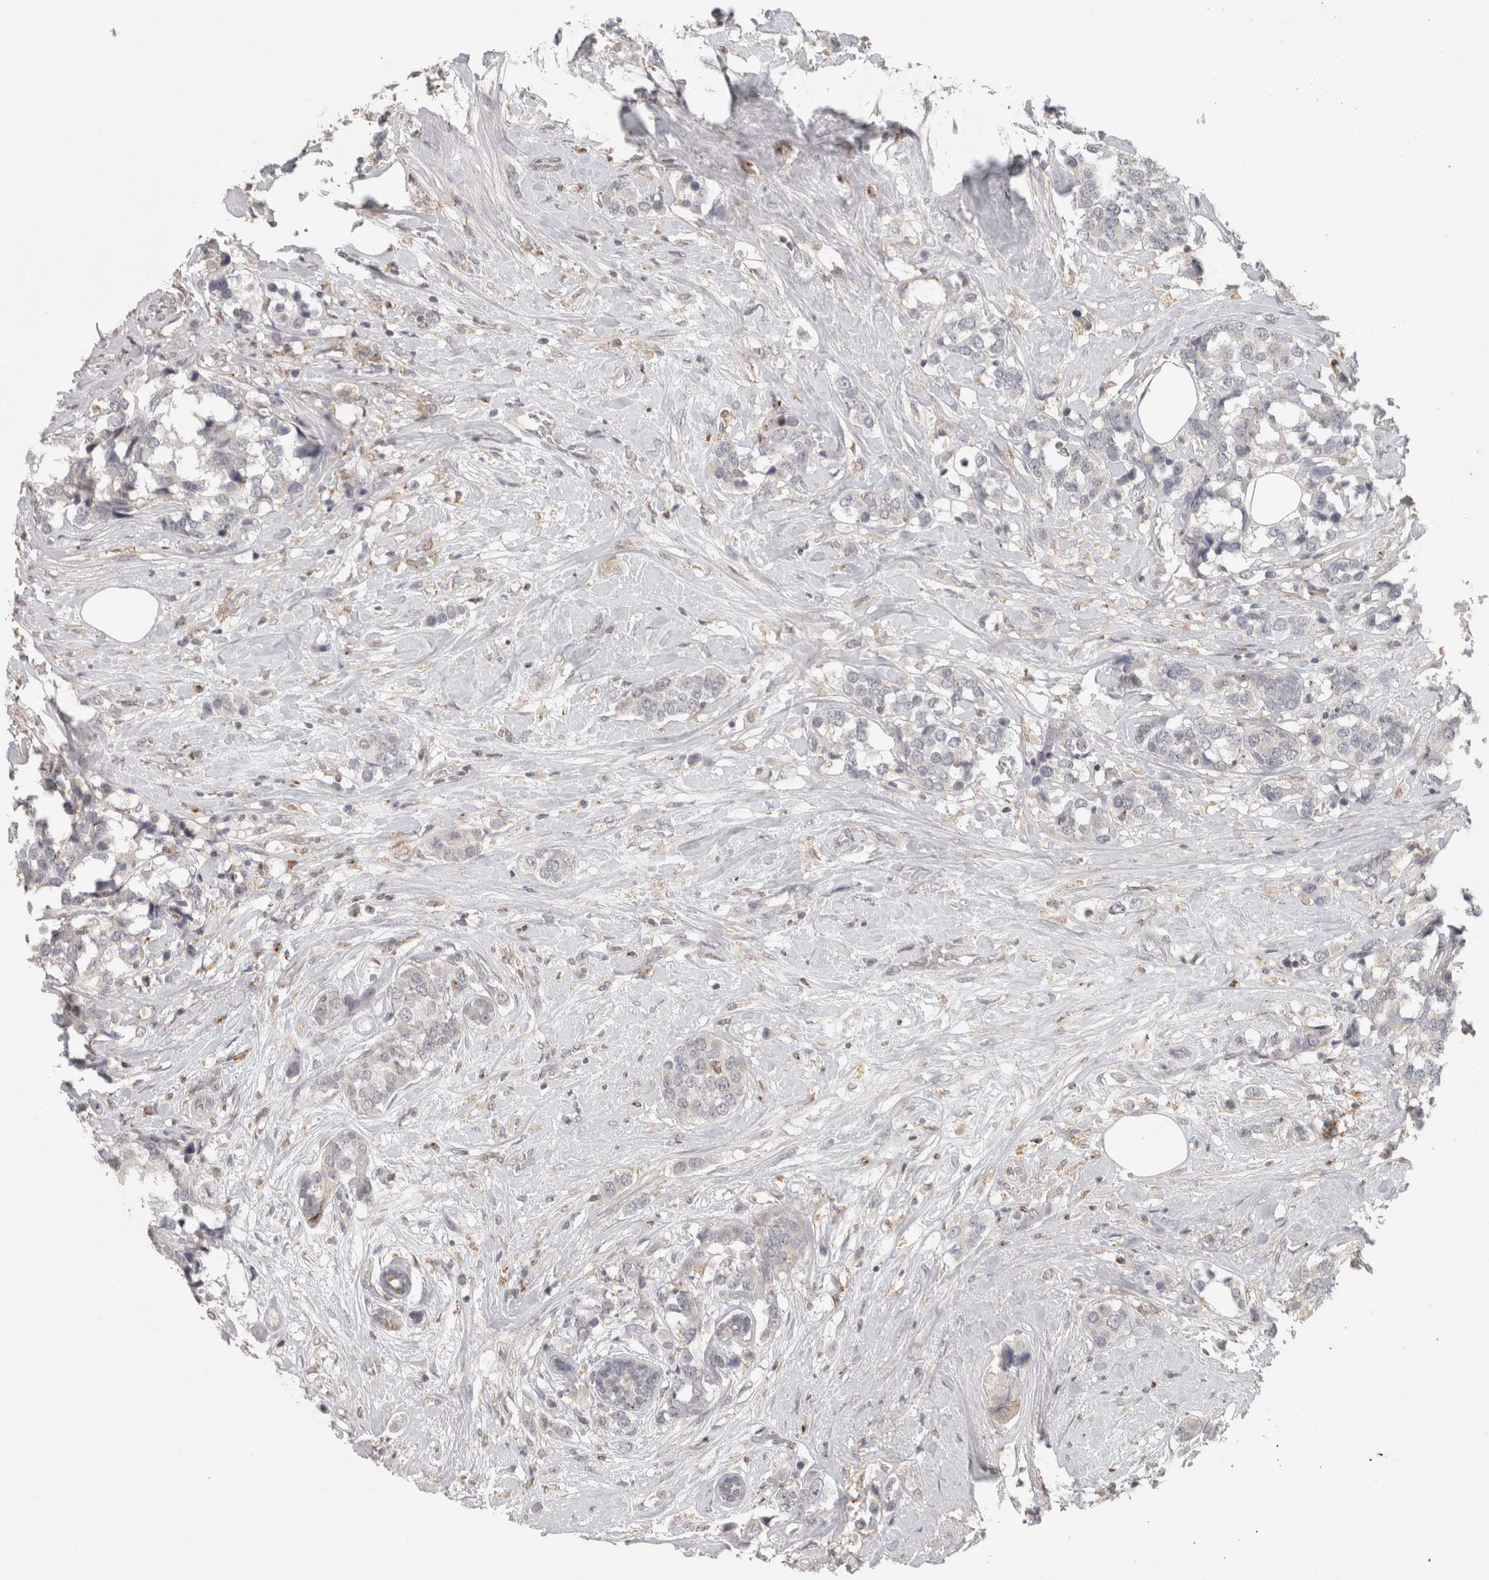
{"staining": {"intensity": "negative", "quantity": "none", "location": "none"}, "tissue": "breast cancer", "cell_type": "Tumor cells", "image_type": "cancer", "snomed": [{"axis": "morphology", "description": "Lobular carcinoma"}, {"axis": "topography", "description": "Breast"}], "caption": "Immunohistochemical staining of breast cancer (lobular carcinoma) shows no significant positivity in tumor cells. (DAB (3,3'-diaminobenzidine) IHC with hematoxylin counter stain).", "gene": "HAVCR2", "patient": {"sex": "female", "age": 59}}